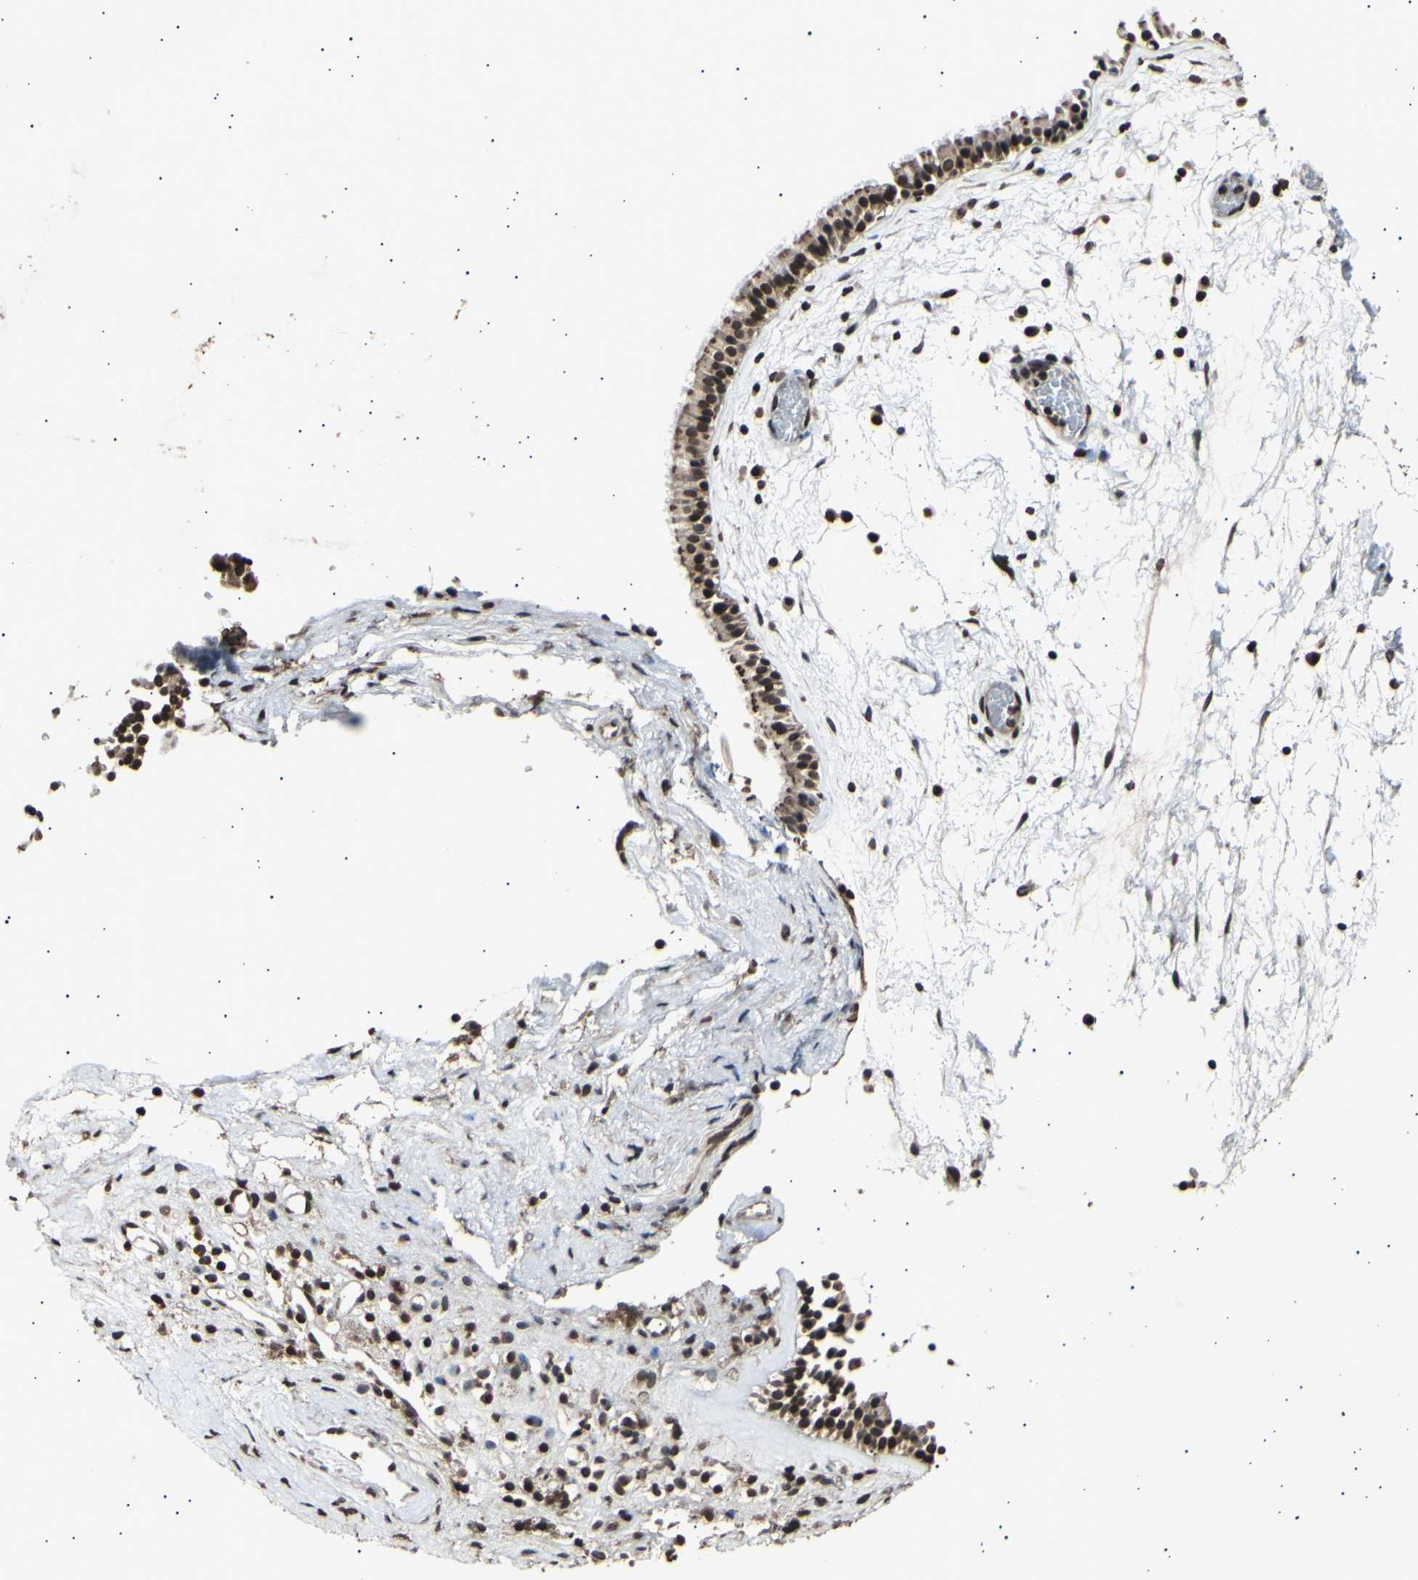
{"staining": {"intensity": "moderate", "quantity": ">75%", "location": "cytoplasmic/membranous,nuclear"}, "tissue": "nasopharynx", "cell_type": "Respiratory epithelial cells", "image_type": "normal", "snomed": [{"axis": "morphology", "description": "Normal tissue, NOS"}, {"axis": "morphology", "description": "Inflammation, NOS"}, {"axis": "topography", "description": "Nasopharynx"}], "caption": "Unremarkable nasopharynx was stained to show a protein in brown. There is medium levels of moderate cytoplasmic/membranous,nuclear staining in approximately >75% of respiratory epithelial cells. (IHC, brightfield microscopy, high magnification).", "gene": "ANAPC7", "patient": {"sex": "male", "age": 48}}